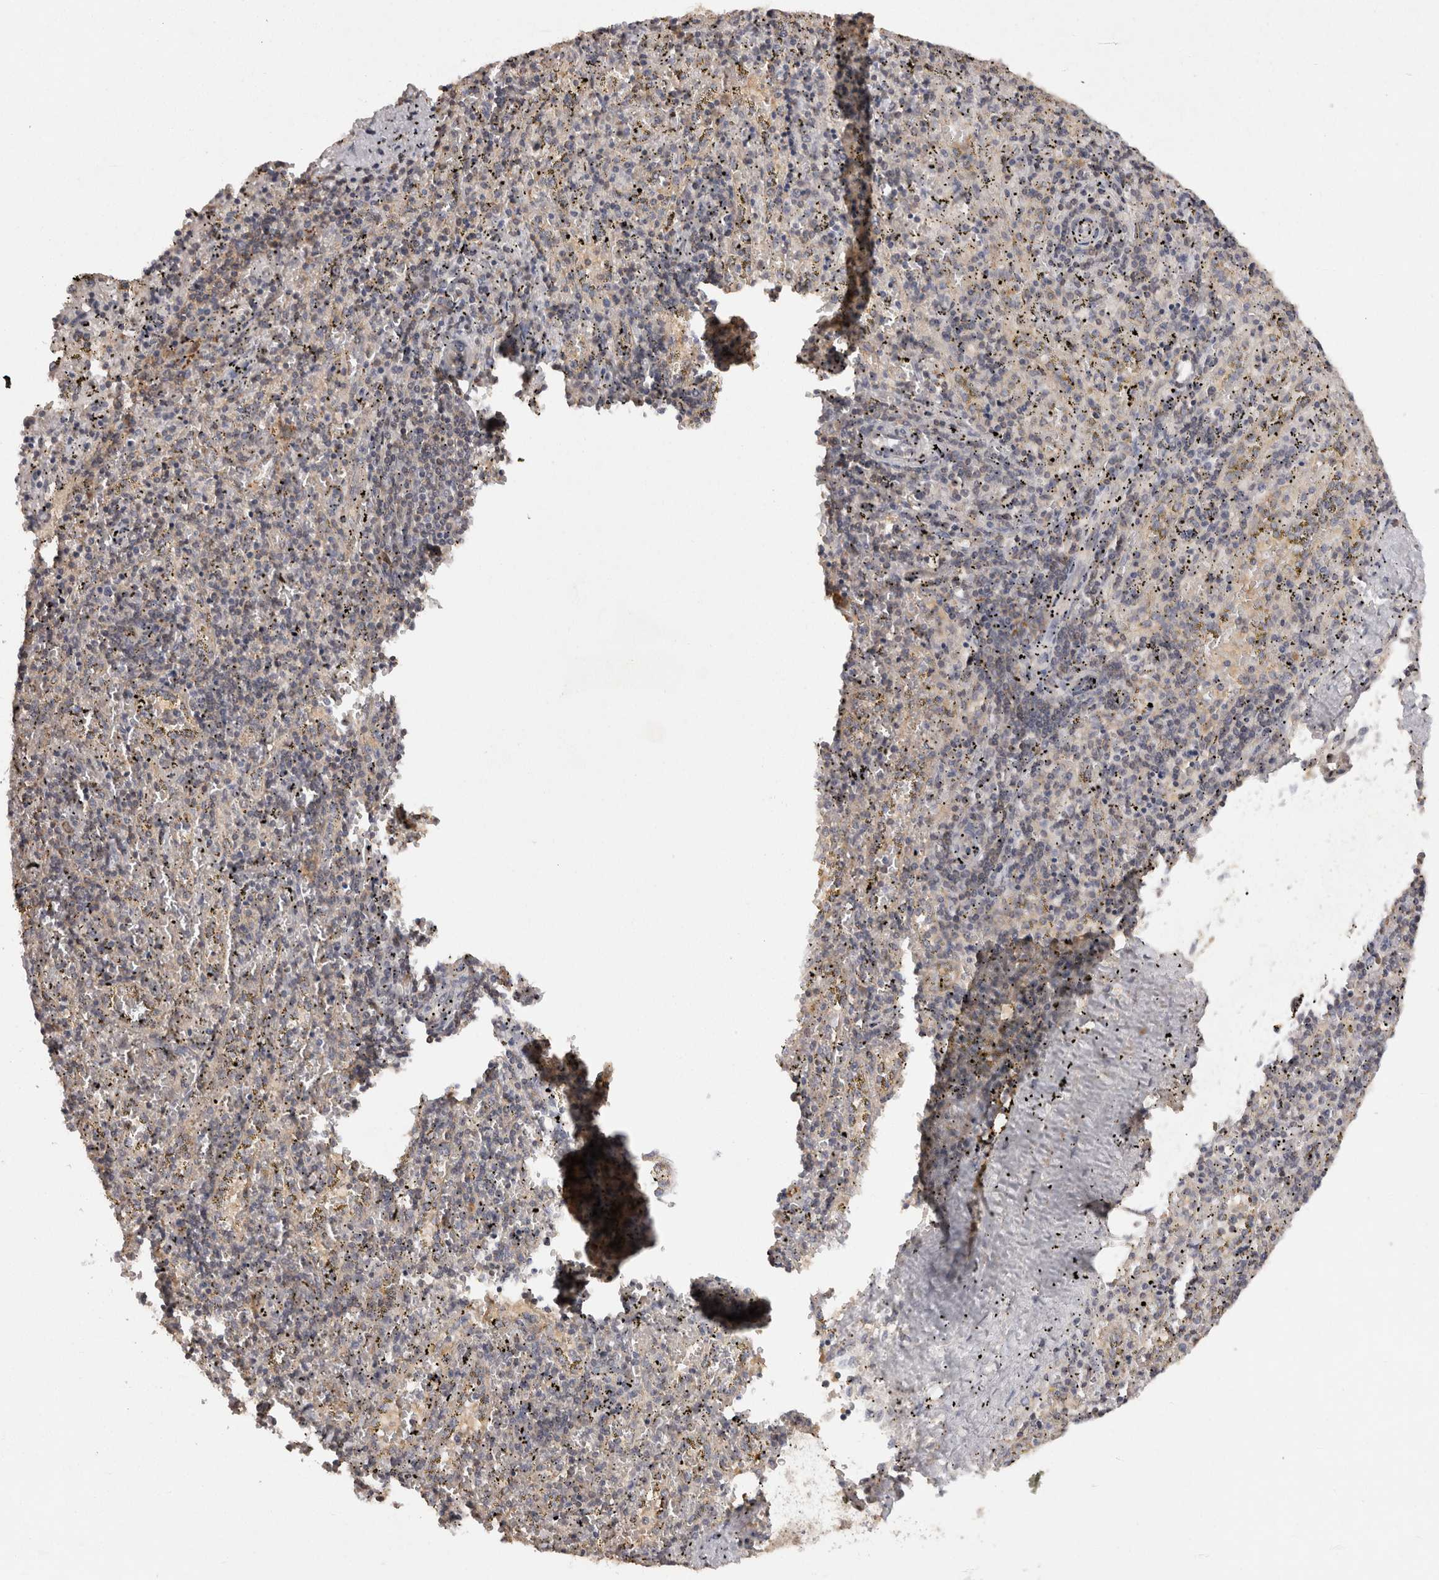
{"staining": {"intensity": "weak", "quantity": "<25%", "location": "cytoplasmic/membranous"}, "tissue": "spleen", "cell_type": "Cells in red pulp", "image_type": "normal", "snomed": [{"axis": "morphology", "description": "Normal tissue, NOS"}, {"axis": "topography", "description": "Spleen"}], "caption": "This is a photomicrograph of immunohistochemistry staining of normal spleen, which shows no staining in cells in red pulp.", "gene": "ACAT2", "patient": {"sex": "male", "age": 11}}